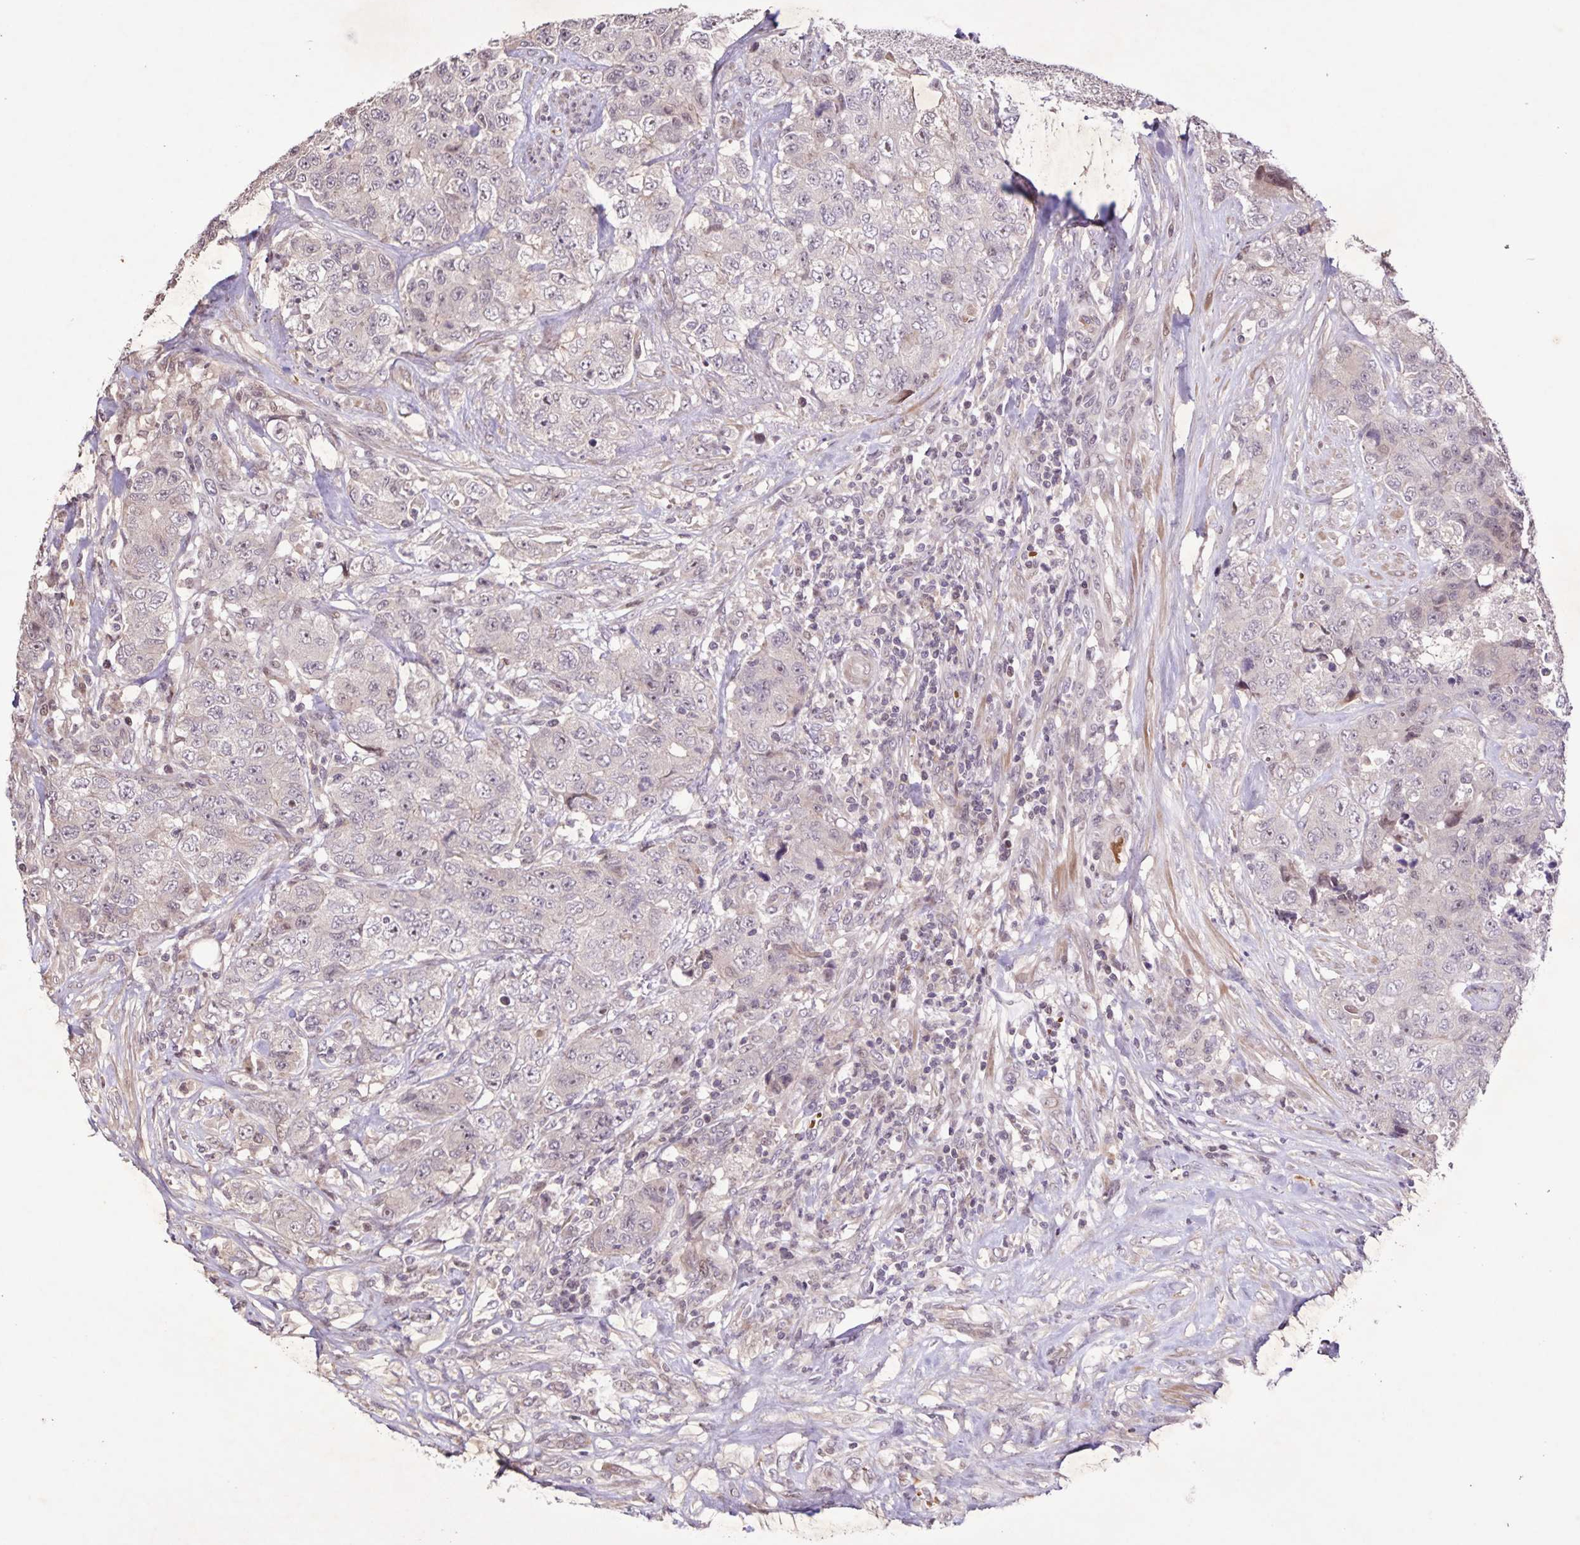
{"staining": {"intensity": "negative", "quantity": "none", "location": "none"}, "tissue": "urothelial cancer", "cell_type": "Tumor cells", "image_type": "cancer", "snomed": [{"axis": "morphology", "description": "Urothelial carcinoma, High grade"}, {"axis": "topography", "description": "Urinary bladder"}], "caption": "Urothelial cancer was stained to show a protein in brown. There is no significant positivity in tumor cells.", "gene": "GDF2", "patient": {"sex": "female", "age": 78}}